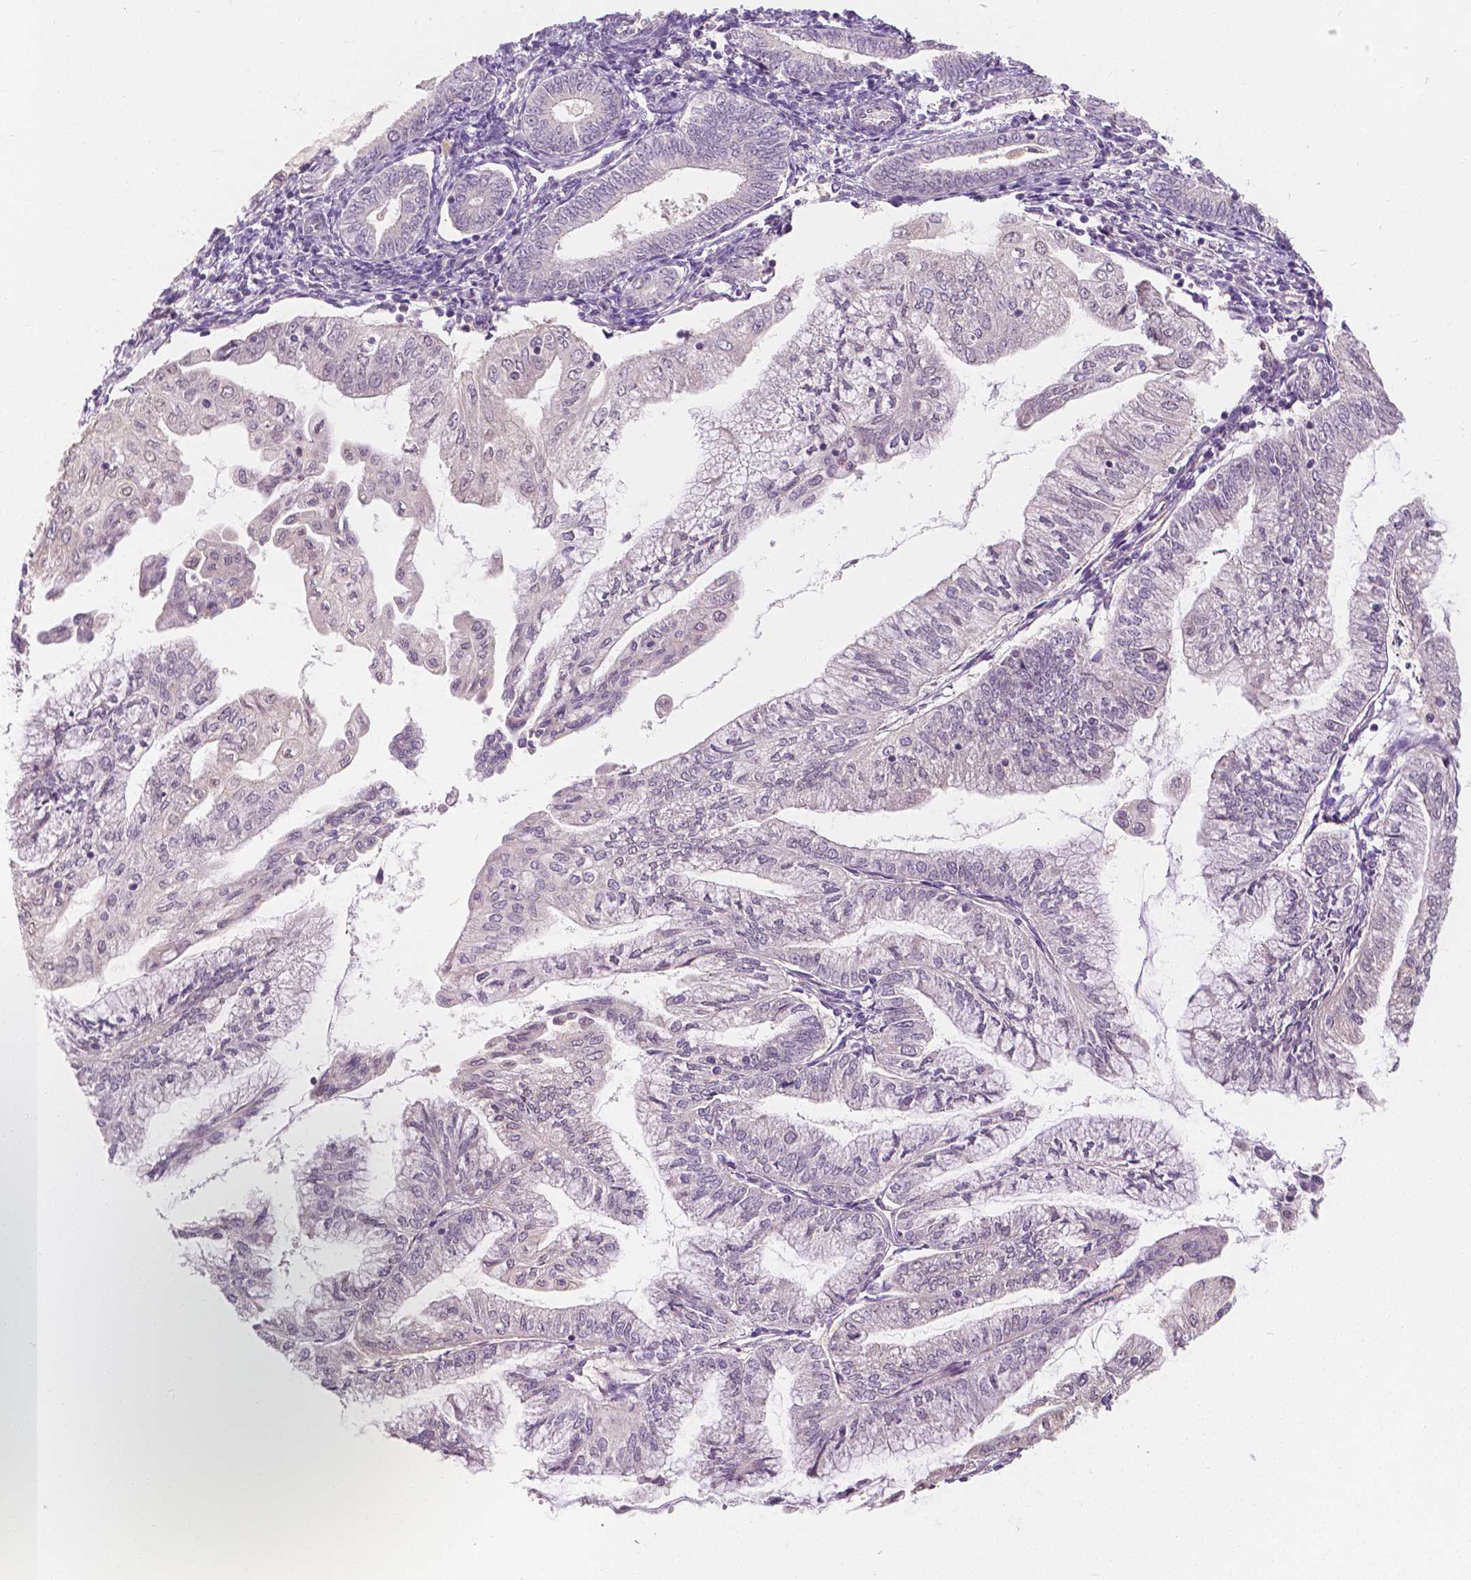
{"staining": {"intensity": "negative", "quantity": "none", "location": "none"}, "tissue": "endometrial cancer", "cell_type": "Tumor cells", "image_type": "cancer", "snomed": [{"axis": "morphology", "description": "Adenocarcinoma, NOS"}, {"axis": "topography", "description": "Endometrium"}], "caption": "Tumor cells are negative for protein expression in human adenocarcinoma (endometrial). Nuclei are stained in blue.", "gene": "NAPRT", "patient": {"sex": "female", "age": 55}}